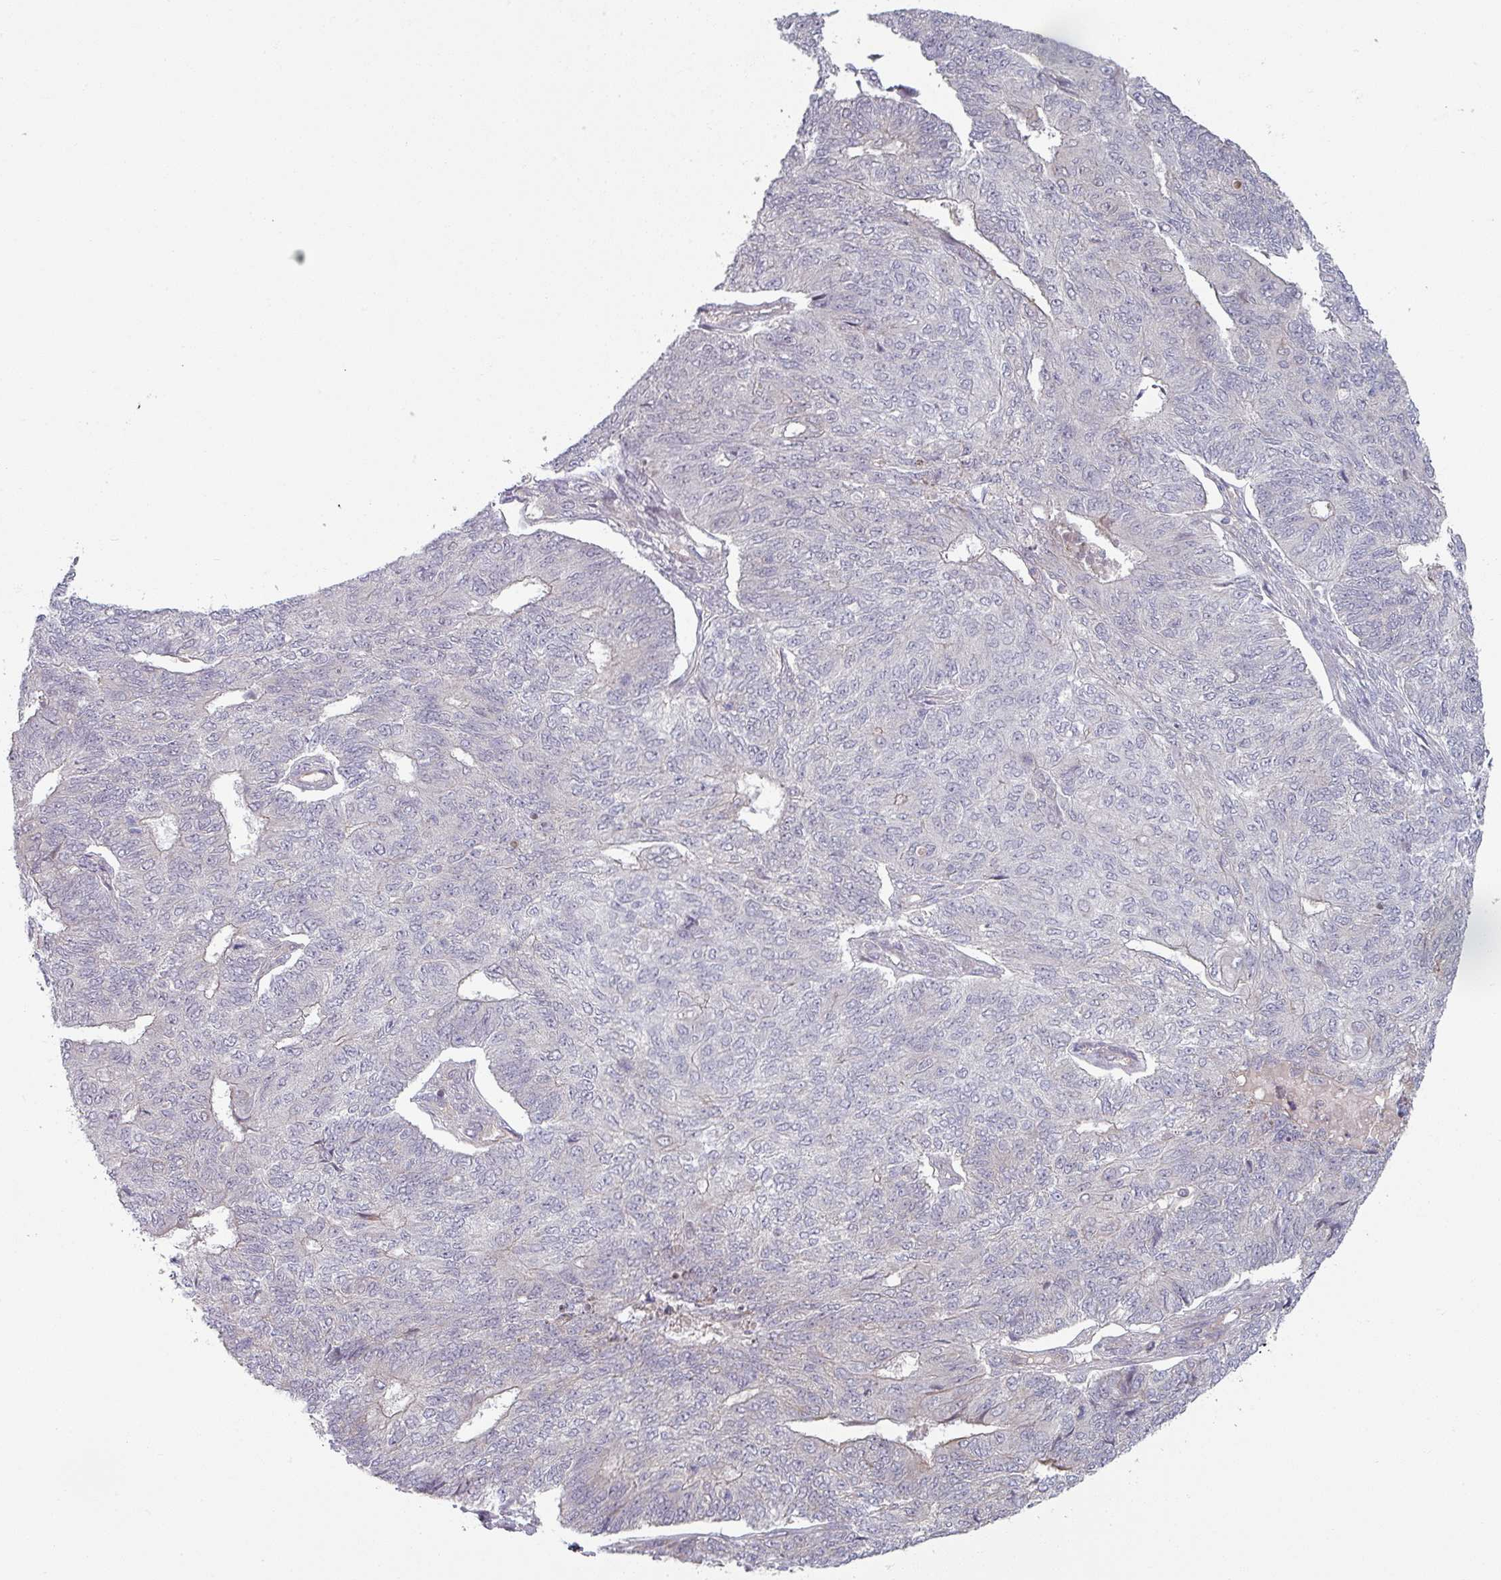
{"staining": {"intensity": "negative", "quantity": "none", "location": "none"}, "tissue": "endometrial cancer", "cell_type": "Tumor cells", "image_type": "cancer", "snomed": [{"axis": "morphology", "description": "Adenocarcinoma, NOS"}, {"axis": "topography", "description": "Endometrium"}], "caption": "Tumor cells are negative for protein expression in human adenocarcinoma (endometrial).", "gene": "PLEKHJ1", "patient": {"sex": "female", "age": 32}}